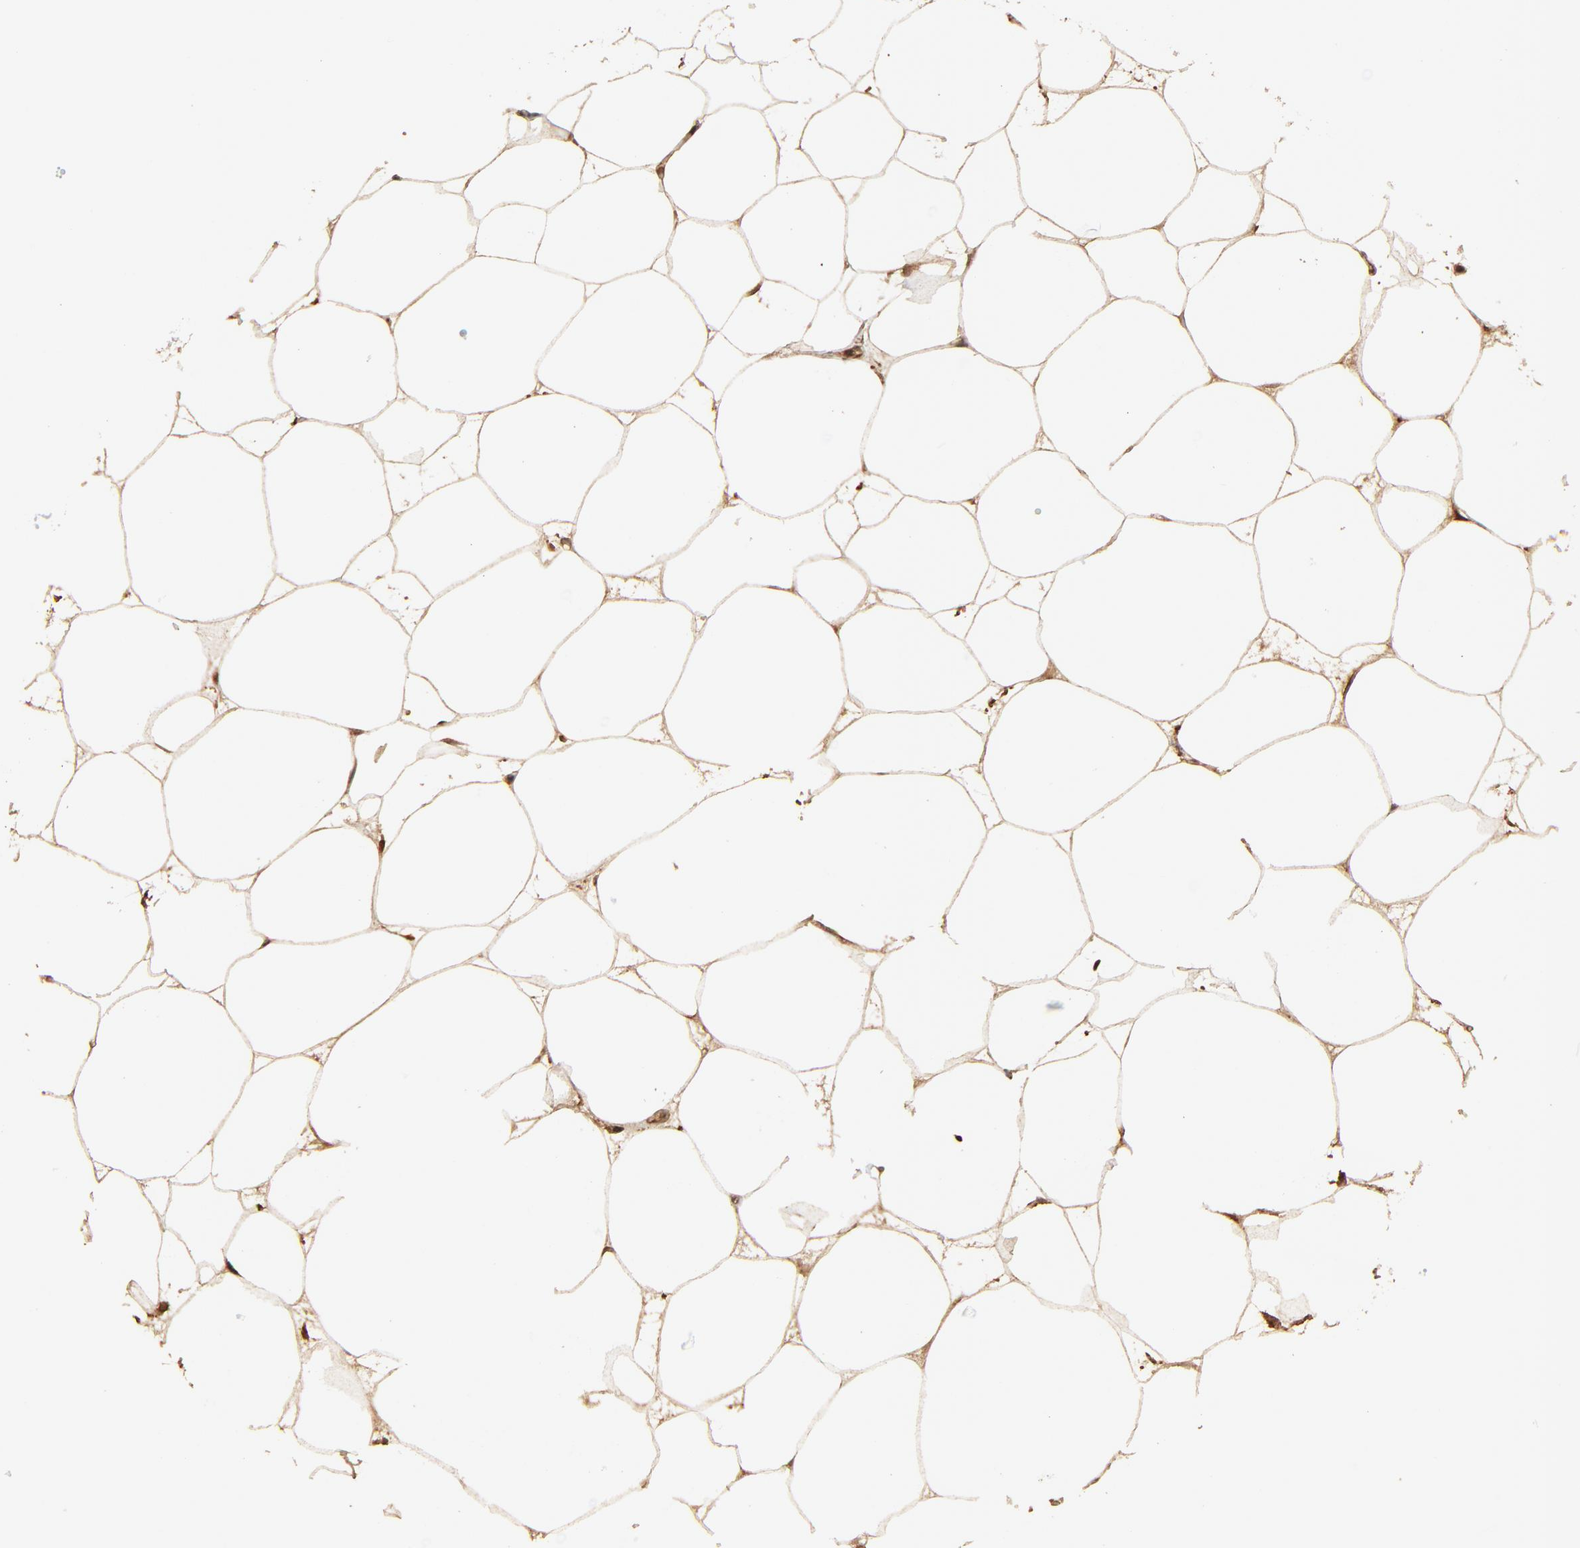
{"staining": {"intensity": "weak", "quantity": "25%-75%", "location": "cytoplasmic/membranous"}, "tissue": "adipose tissue", "cell_type": "Adipocytes", "image_type": "normal", "snomed": [{"axis": "morphology", "description": "Normal tissue, NOS"}, {"axis": "morphology", "description": "Duct carcinoma"}, {"axis": "topography", "description": "Breast"}, {"axis": "topography", "description": "Adipose tissue"}], "caption": "Approximately 25%-75% of adipocytes in benign human adipose tissue exhibit weak cytoplasmic/membranous protein staining as visualized by brown immunohistochemical staining.", "gene": "FAM227A", "patient": {"sex": "female", "age": 37}}